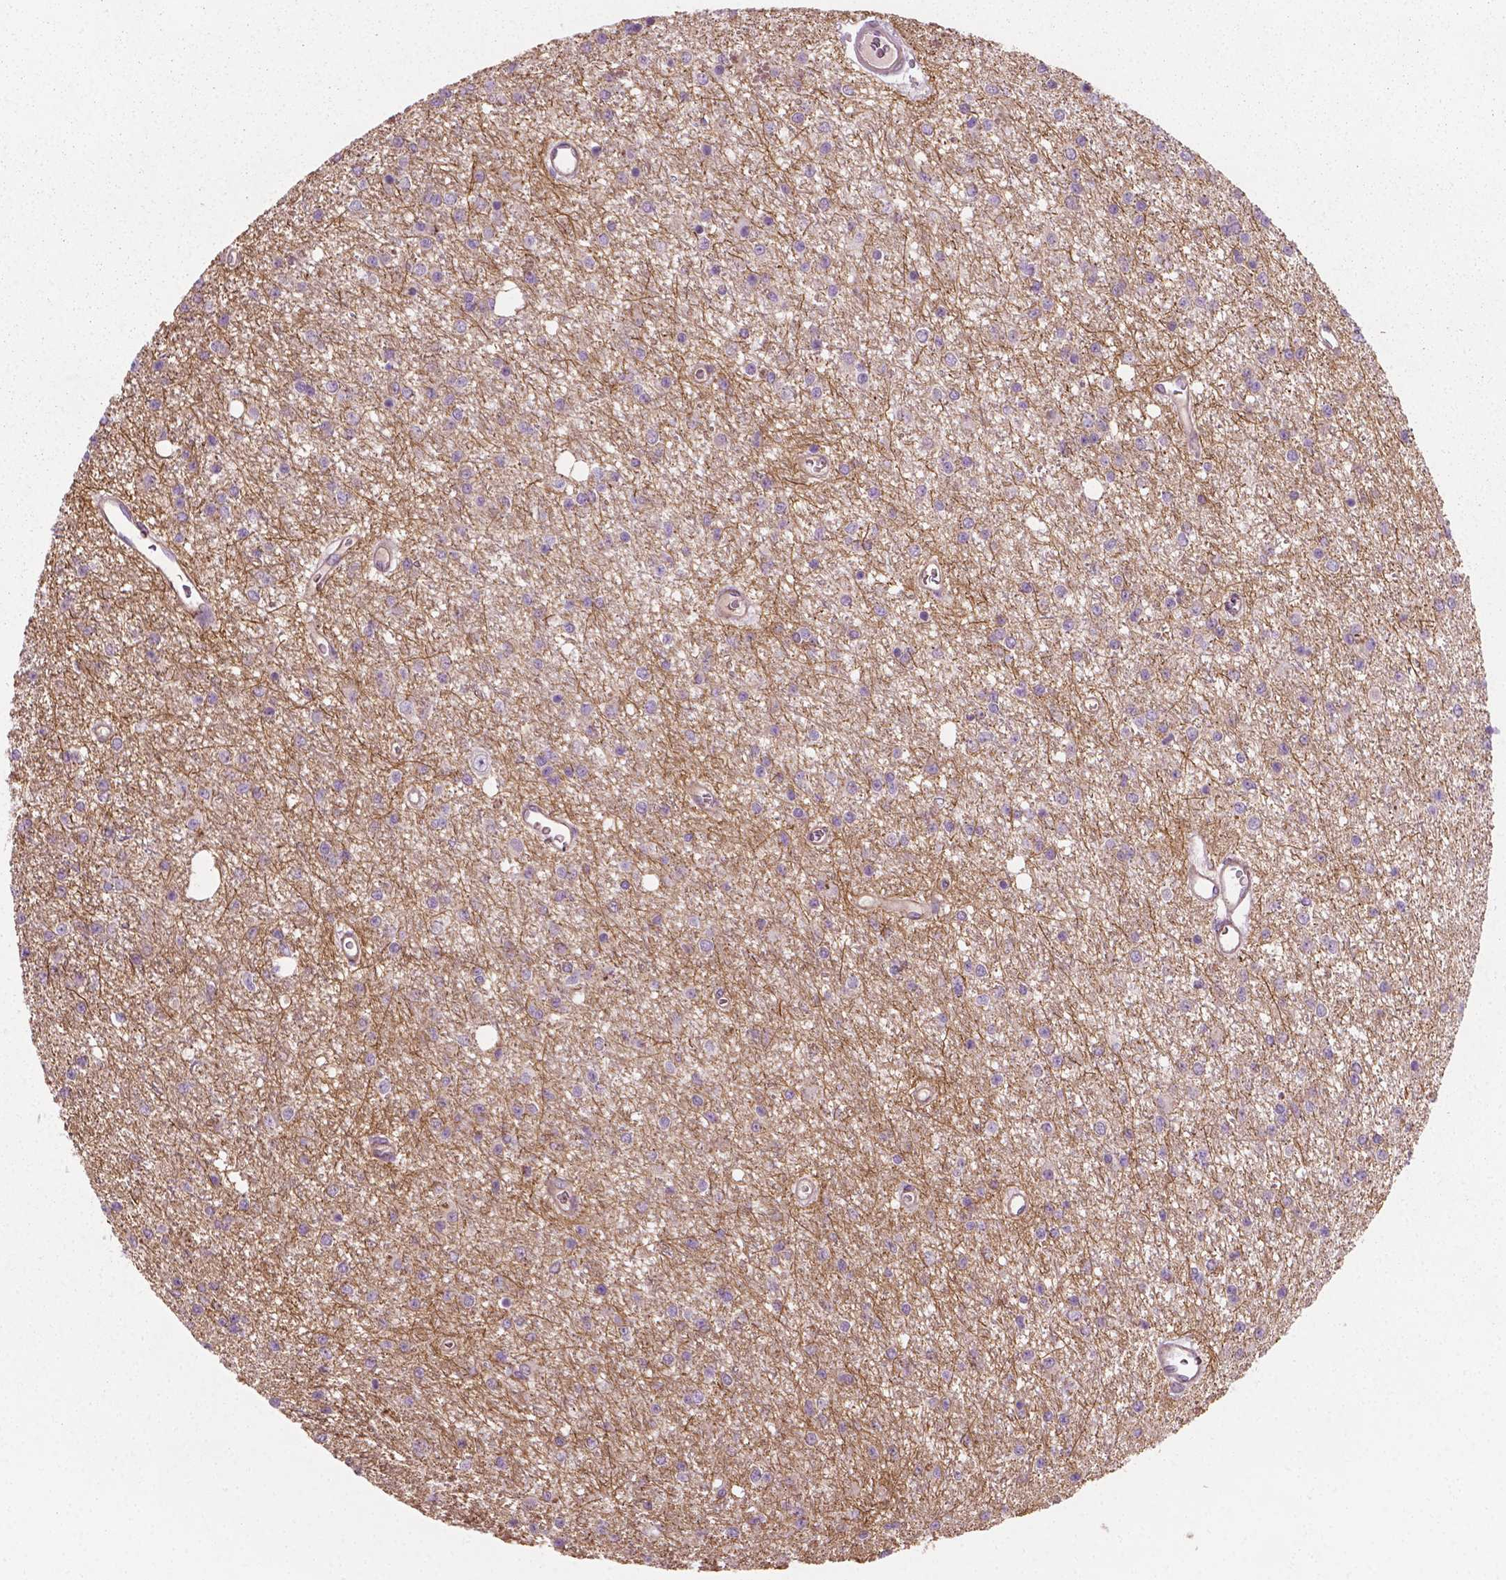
{"staining": {"intensity": "negative", "quantity": "none", "location": "none"}, "tissue": "glioma", "cell_type": "Tumor cells", "image_type": "cancer", "snomed": [{"axis": "morphology", "description": "Glioma, malignant, Low grade"}, {"axis": "topography", "description": "Brain"}], "caption": "Immunohistochemistry (IHC) photomicrograph of low-grade glioma (malignant) stained for a protein (brown), which shows no staining in tumor cells.", "gene": "PTX3", "patient": {"sex": "female", "age": 45}}